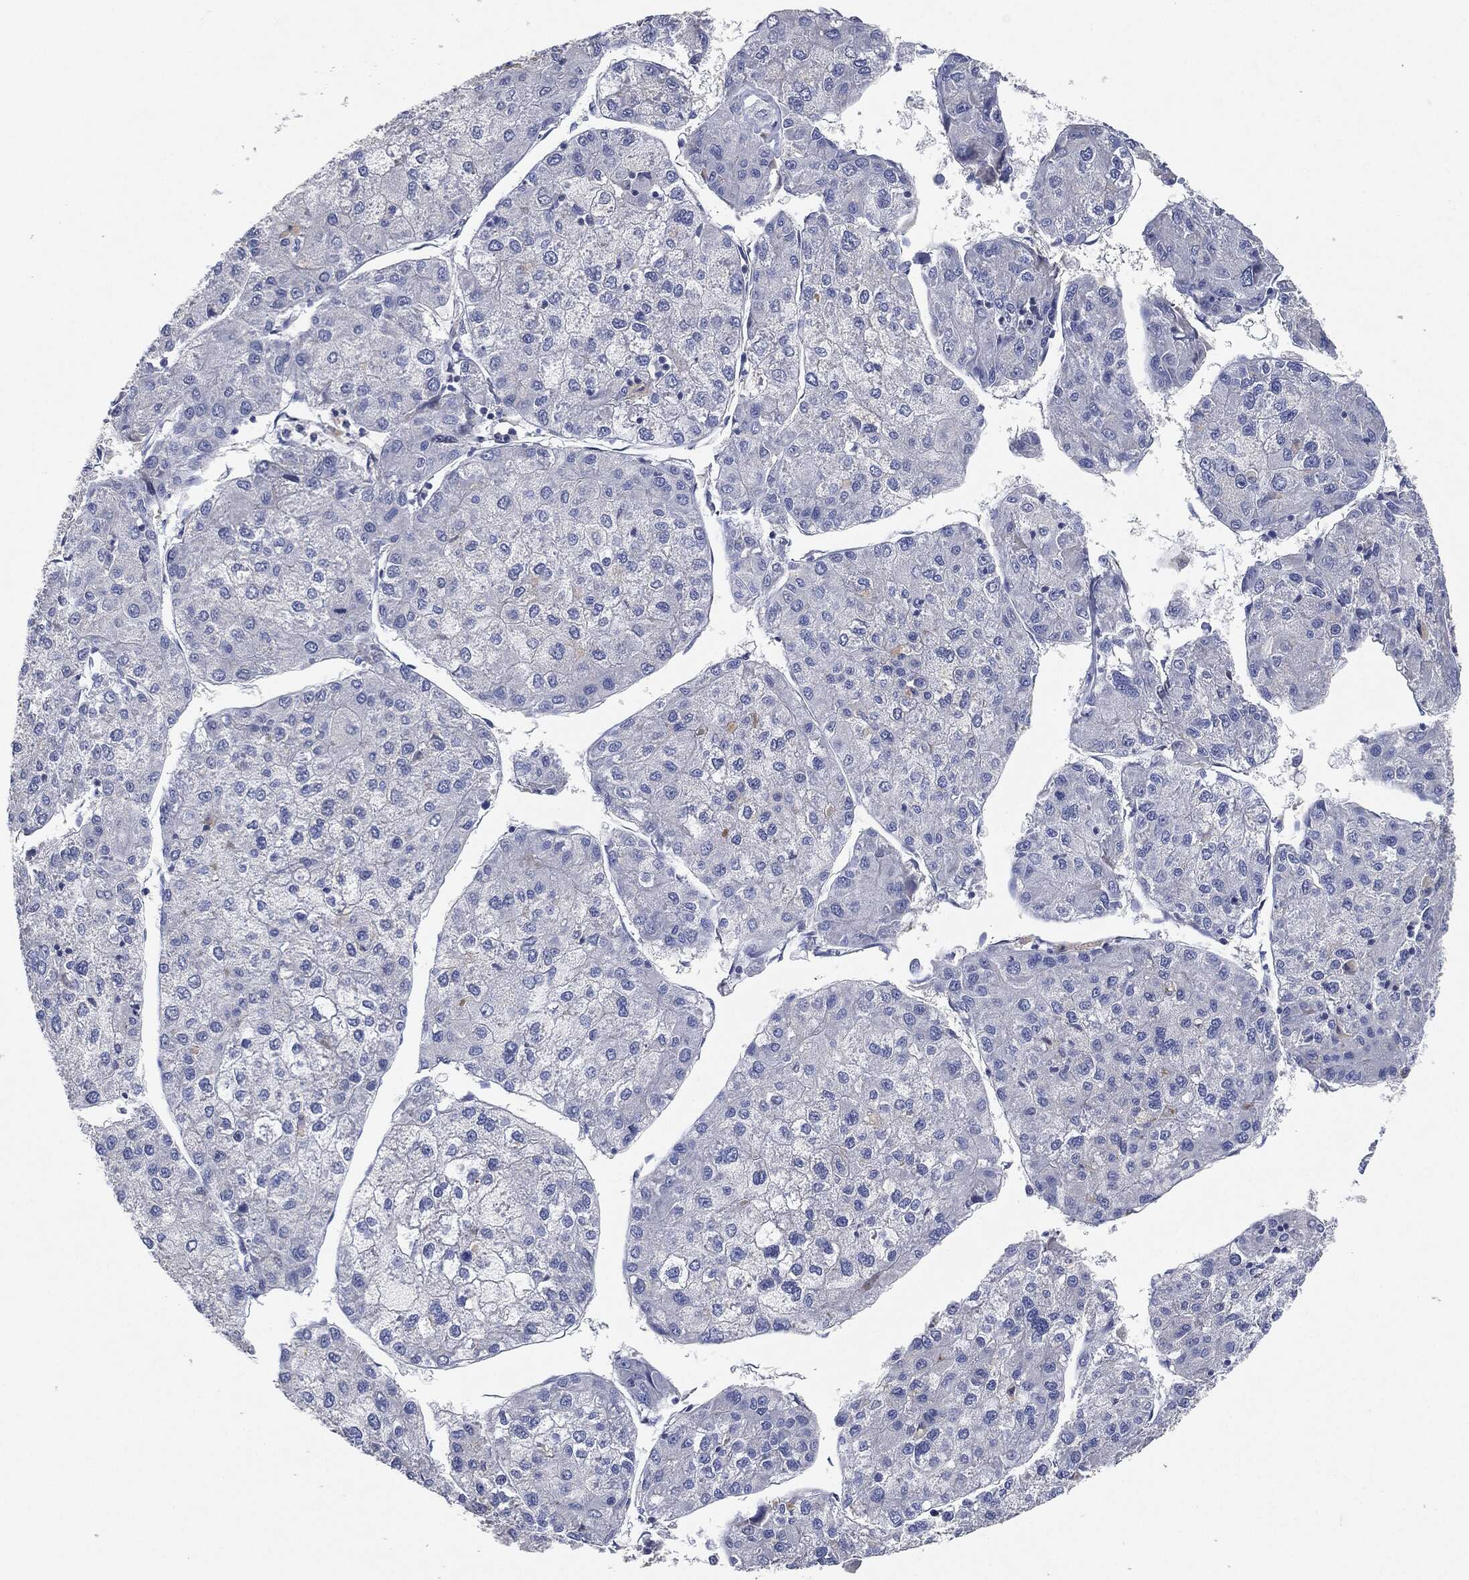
{"staining": {"intensity": "negative", "quantity": "none", "location": "none"}, "tissue": "liver cancer", "cell_type": "Tumor cells", "image_type": "cancer", "snomed": [{"axis": "morphology", "description": "Carcinoma, Hepatocellular, NOS"}, {"axis": "topography", "description": "Liver"}], "caption": "An immunohistochemistry micrograph of liver cancer is shown. There is no staining in tumor cells of liver cancer. (DAB IHC with hematoxylin counter stain).", "gene": "NTRK1", "patient": {"sex": "male", "age": 43}}